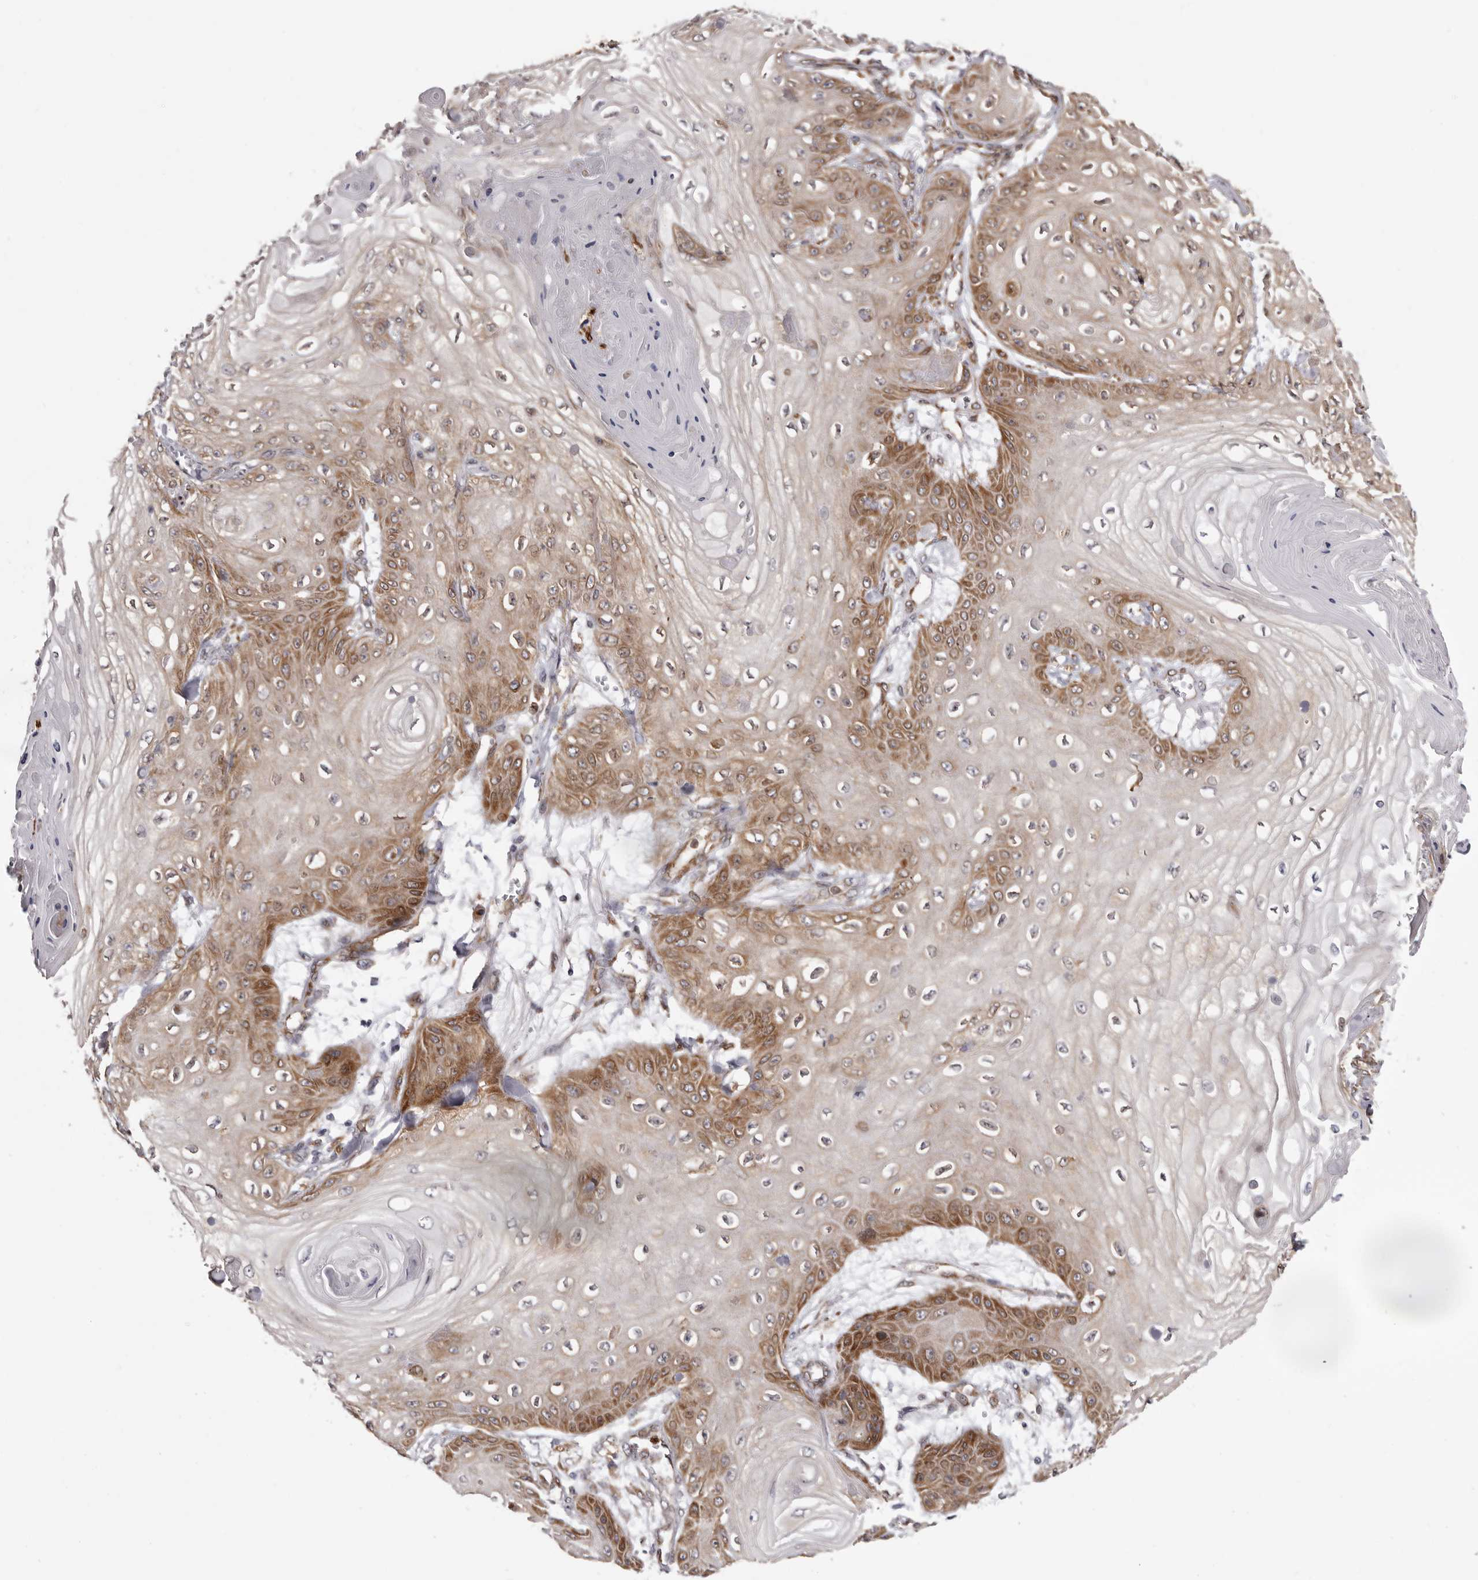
{"staining": {"intensity": "moderate", "quantity": ">75%", "location": "cytoplasmic/membranous"}, "tissue": "skin cancer", "cell_type": "Tumor cells", "image_type": "cancer", "snomed": [{"axis": "morphology", "description": "Squamous cell carcinoma, NOS"}, {"axis": "topography", "description": "Skin"}], "caption": "Immunohistochemistry micrograph of neoplastic tissue: human squamous cell carcinoma (skin) stained using immunohistochemistry (IHC) reveals medium levels of moderate protein expression localized specifically in the cytoplasmic/membranous of tumor cells, appearing as a cytoplasmic/membranous brown color.", "gene": "C4orf3", "patient": {"sex": "male", "age": 74}}